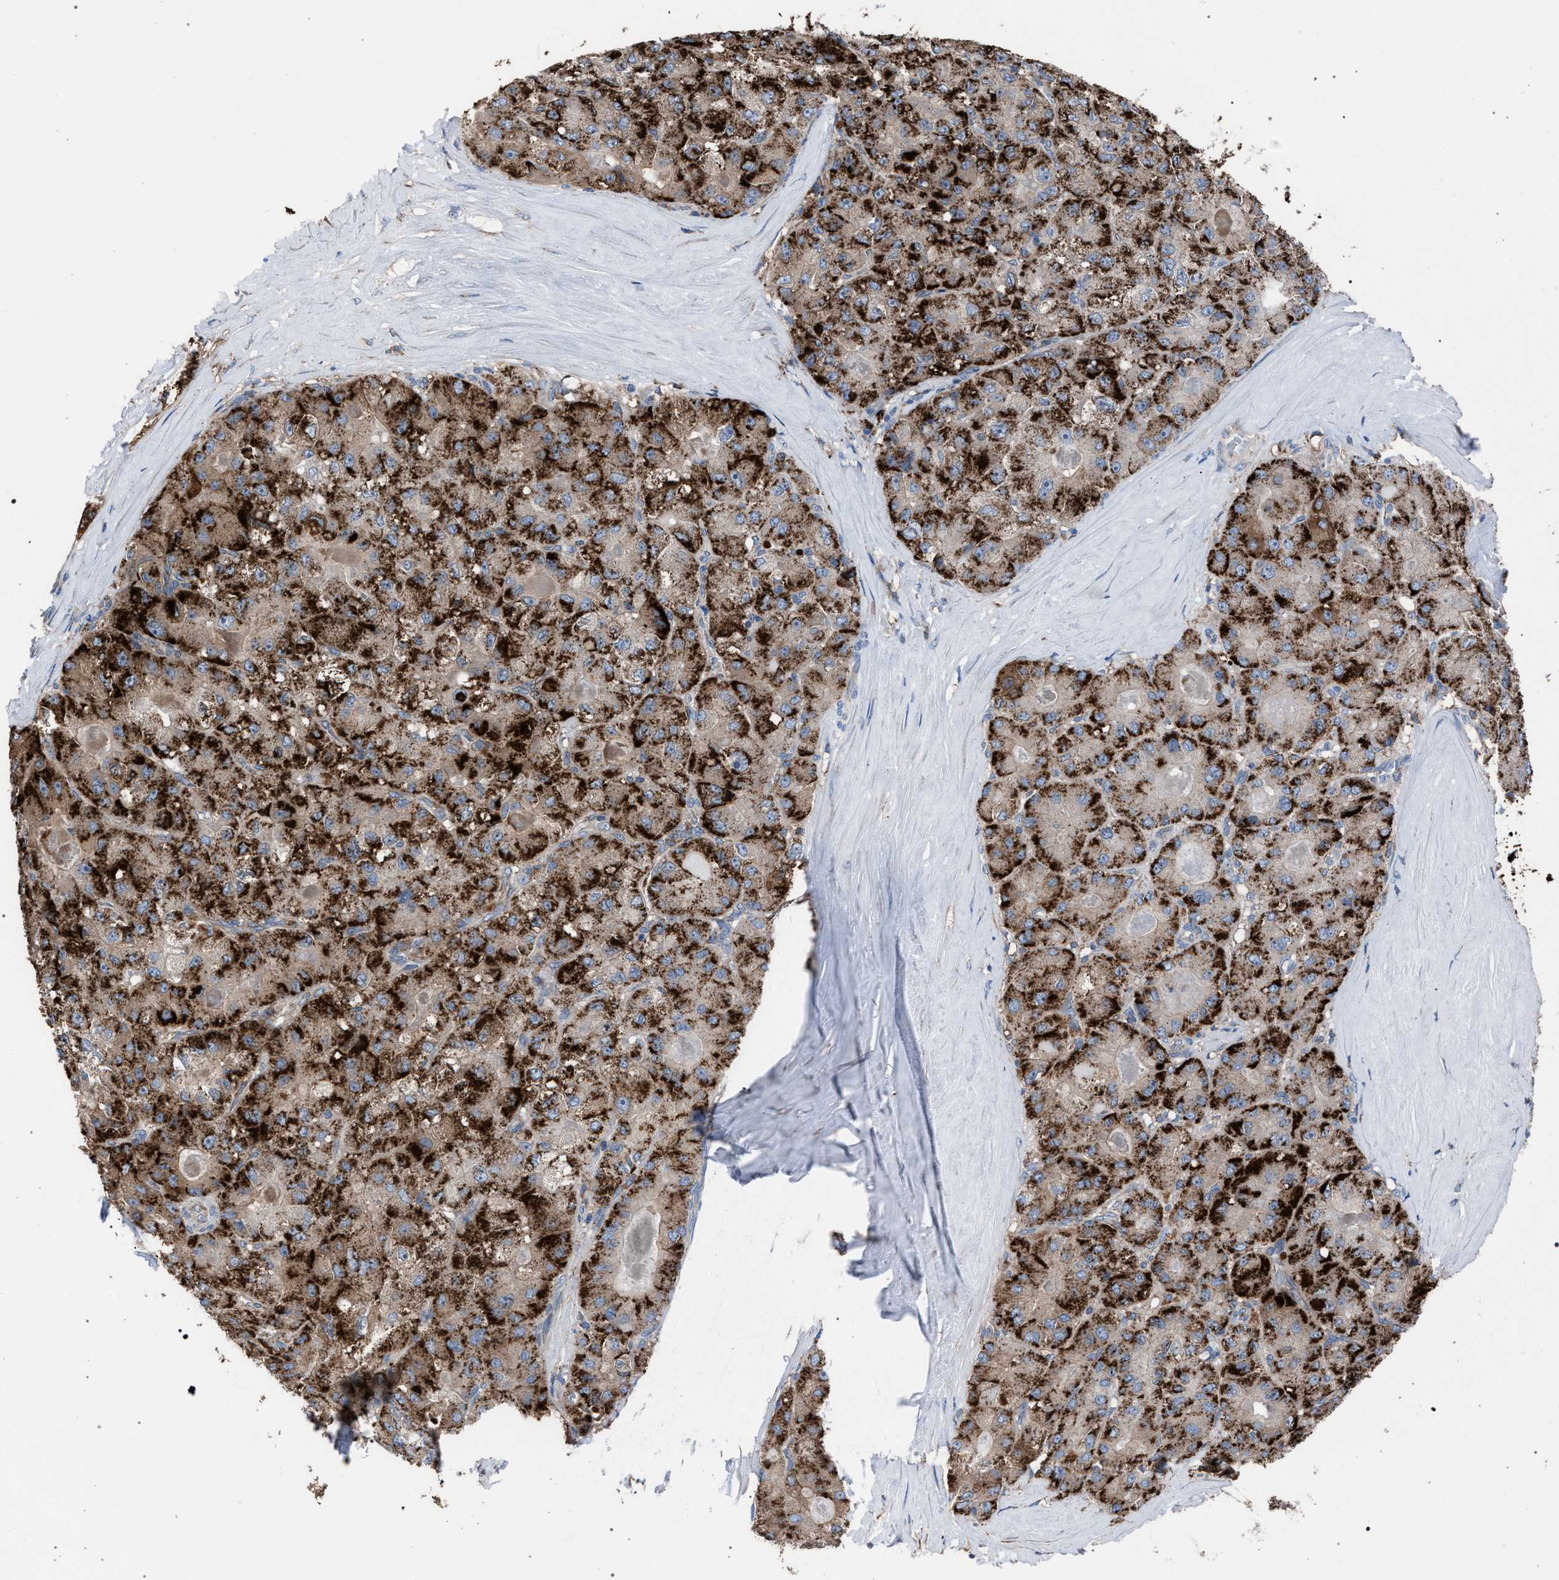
{"staining": {"intensity": "strong", "quantity": ">75%", "location": "cytoplasmic/membranous"}, "tissue": "liver cancer", "cell_type": "Tumor cells", "image_type": "cancer", "snomed": [{"axis": "morphology", "description": "Carcinoma, Hepatocellular, NOS"}, {"axis": "topography", "description": "Liver"}], "caption": "Liver cancer (hepatocellular carcinoma) stained with IHC displays strong cytoplasmic/membranous positivity in approximately >75% of tumor cells. (Brightfield microscopy of DAB IHC at high magnification).", "gene": "HSD17B4", "patient": {"sex": "male", "age": 80}}